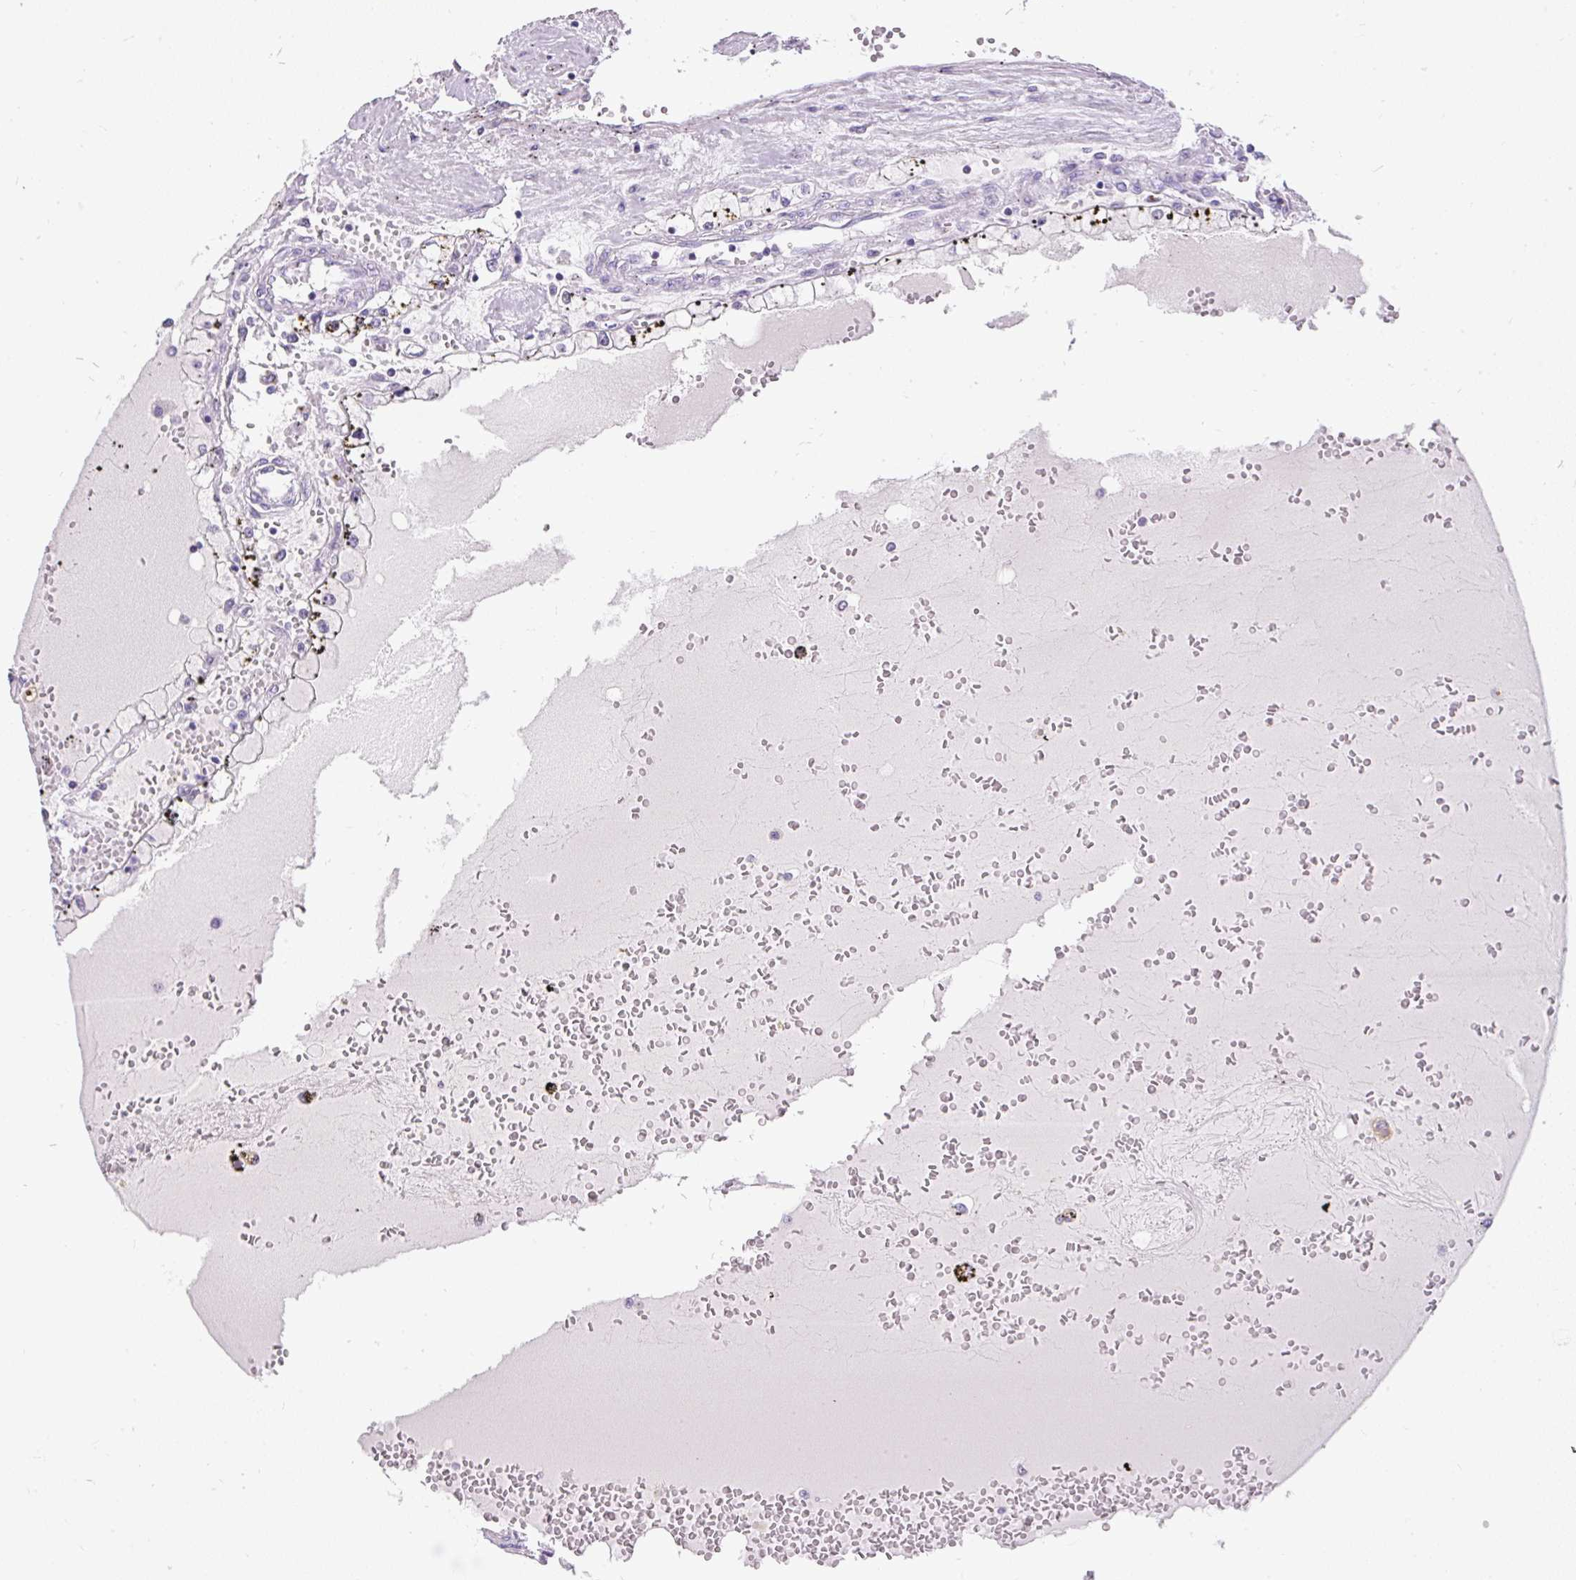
{"staining": {"intensity": "negative", "quantity": "none", "location": "none"}, "tissue": "renal cancer", "cell_type": "Tumor cells", "image_type": "cancer", "snomed": [{"axis": "morphology", "description": "Adenocarcinoma, NOS"}, {"axis": "topography", "description": "Kidney"}], "caption": "Immunohistochemical staining of human renal cancer (adenocarcinoma) reveals no significant positivity in tumor cells. The staining is performed using DAB brown chromogen with nuclei counter-stained in using hematoxylin.", "gene": "PLCXD2", "patient": {"sex": "male", "age": 56}}